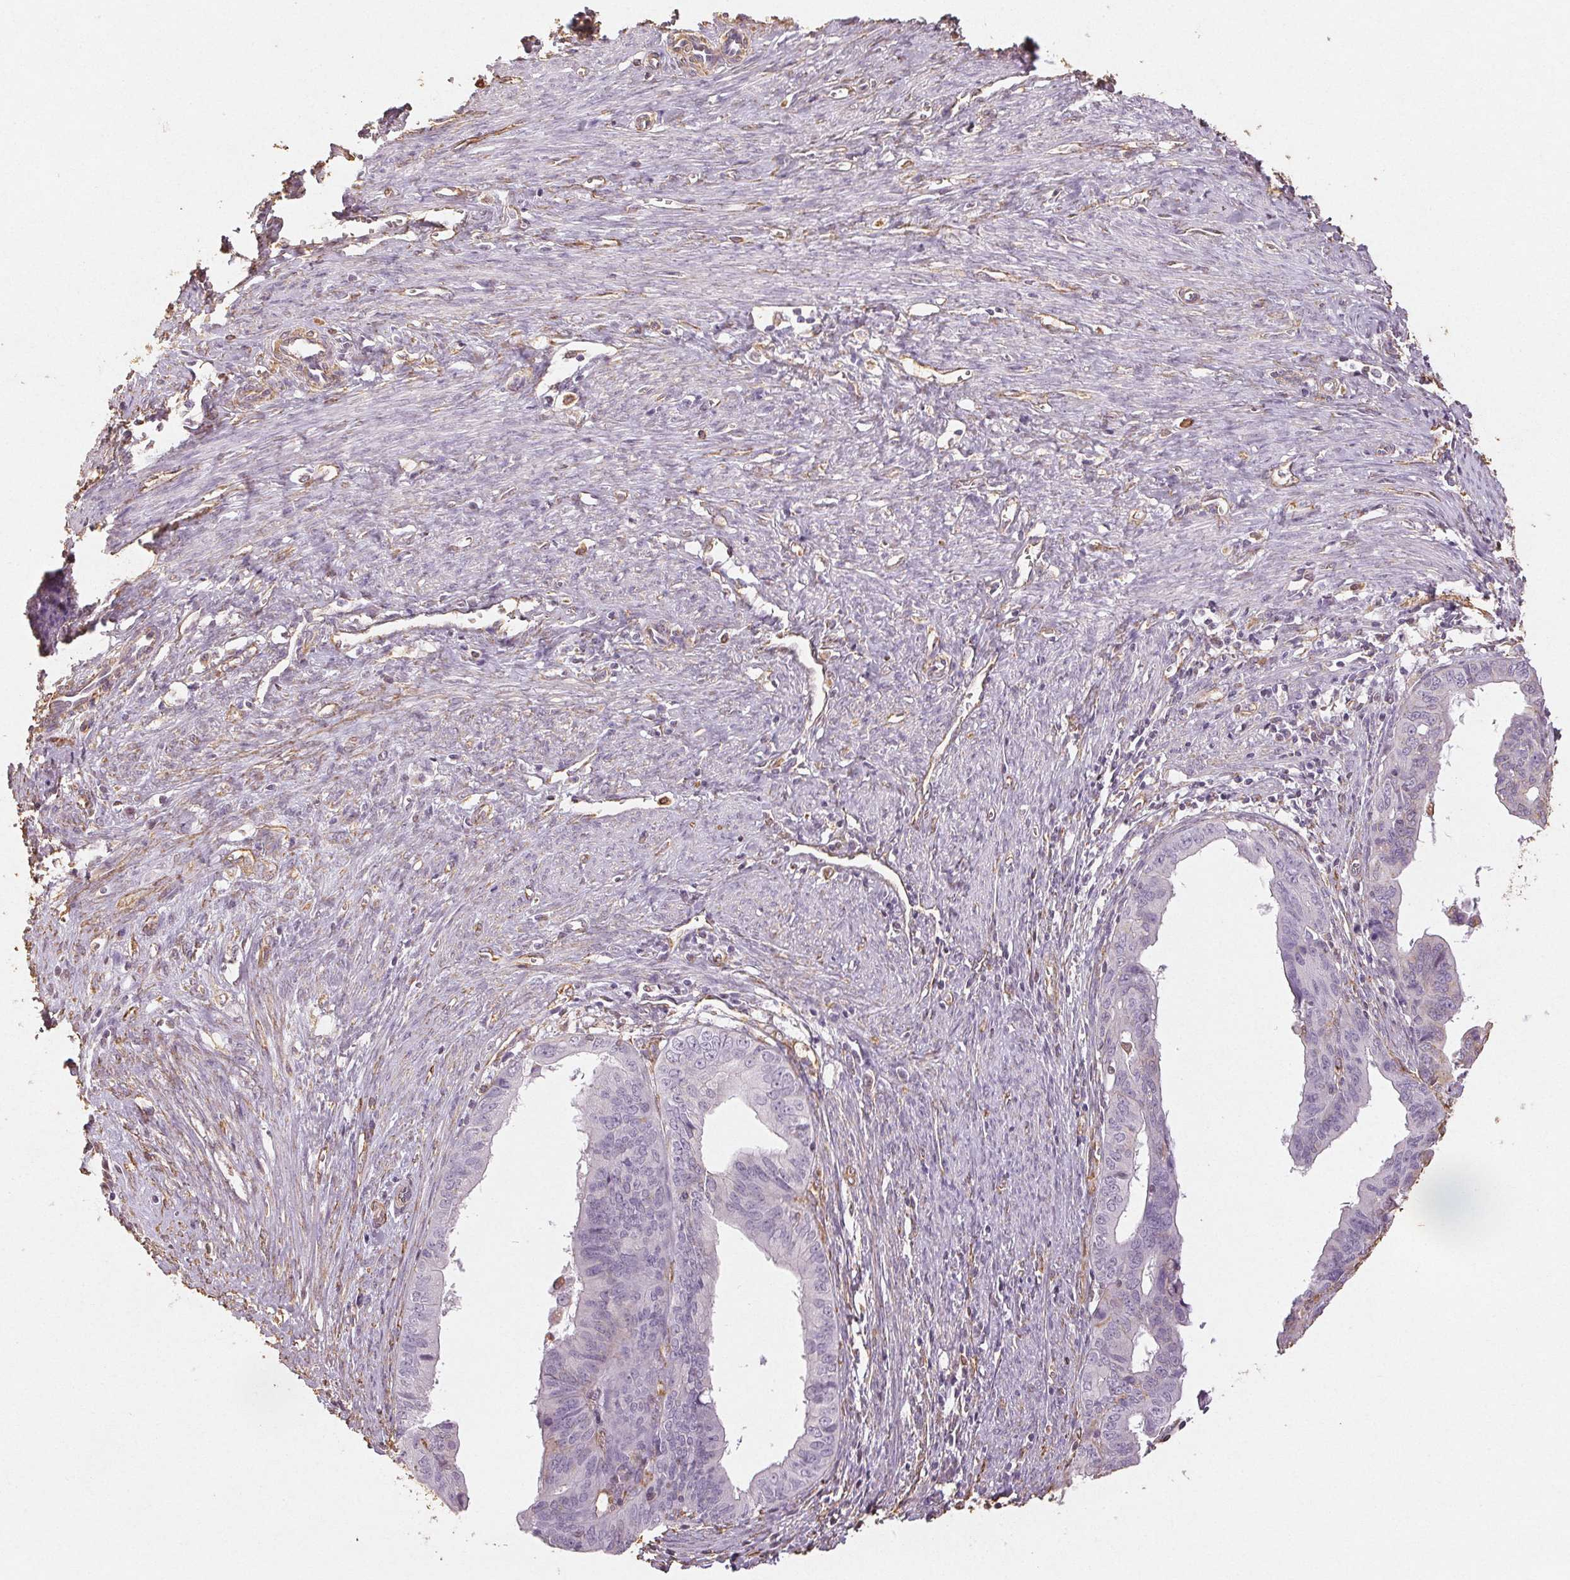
{"staining": {"intensity": "negative", "quantity": "none", "location": "none"}, "tissue": "endometrial cancer", "cell_type": "Tumor cells", "image_type": "cancer", "snomed": [{"axis": "morphology", "description": "Adenocarcinoma, NOS"}, {"axis": "topography", "description": "Endometrium"}], "caption": "Tumor cells are negative for protein expression in human endometrial adenocarcinoma. (DAB immunohistochemistry, high magnification).", "gene": "COL7A1", "patient": {"sex": "female", "age": 65}}